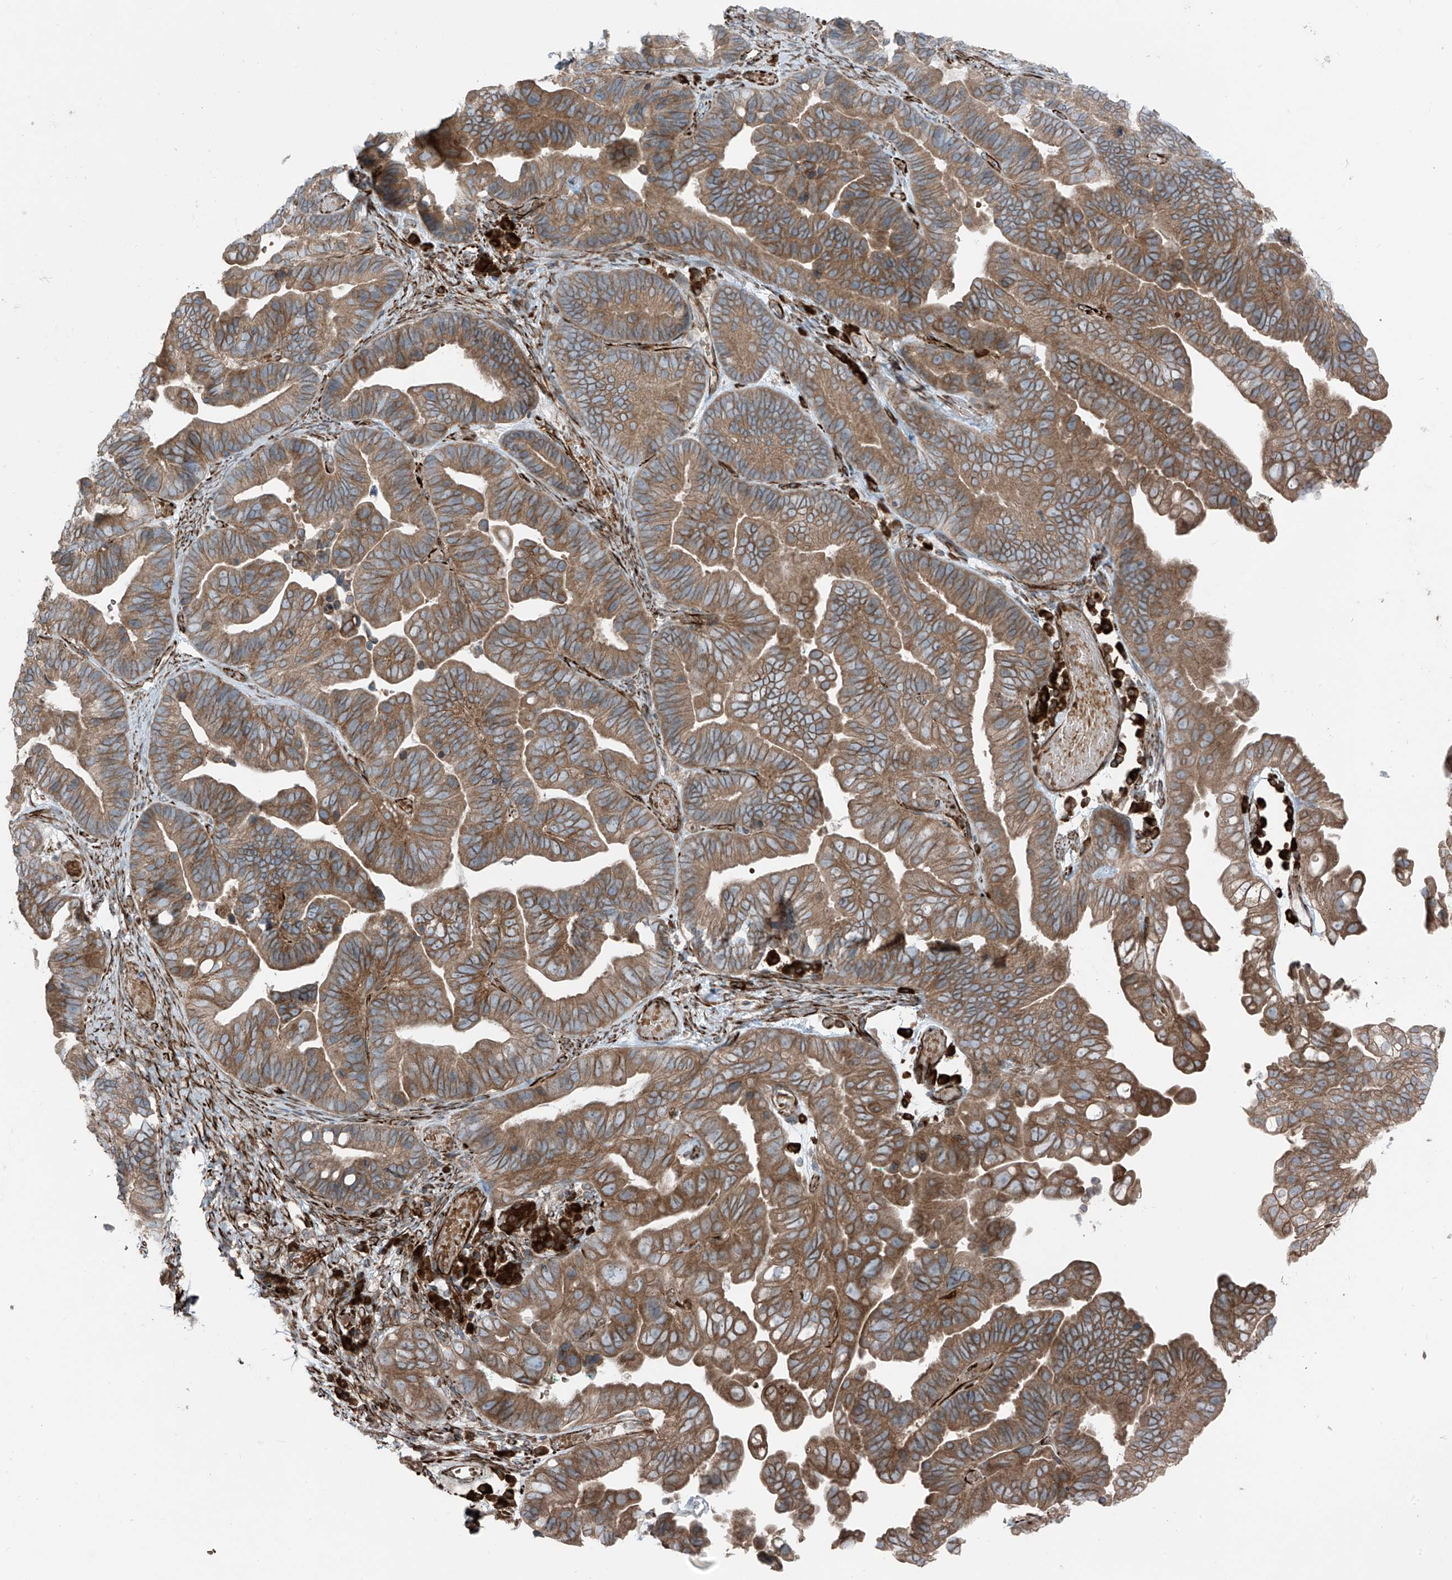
{"staining": {"intensity": "moderate", "quantity": ">75%", "location": "cytoplasmic/membranous"}, "tissue": "ovarian cancer", "cell_type": "Tumor cells", "image_type": "cancer", "snomed": [{"axis": "morphology", "description": "Cystadenocarcinoma, serous, NOS"}, {"axis": "topography", "description": "Ovary"}], "caption": "An immunohistochemistry photomicrograph of tumor tissue is shown. Protein staining in brown highlights moderate cytoplasmic/membranous positivity in serous cystadenocarcinoma (ovarian) within tumor cells.", "gene": "ERLEC1", "patient": {"sex": "female", "age": 56}}